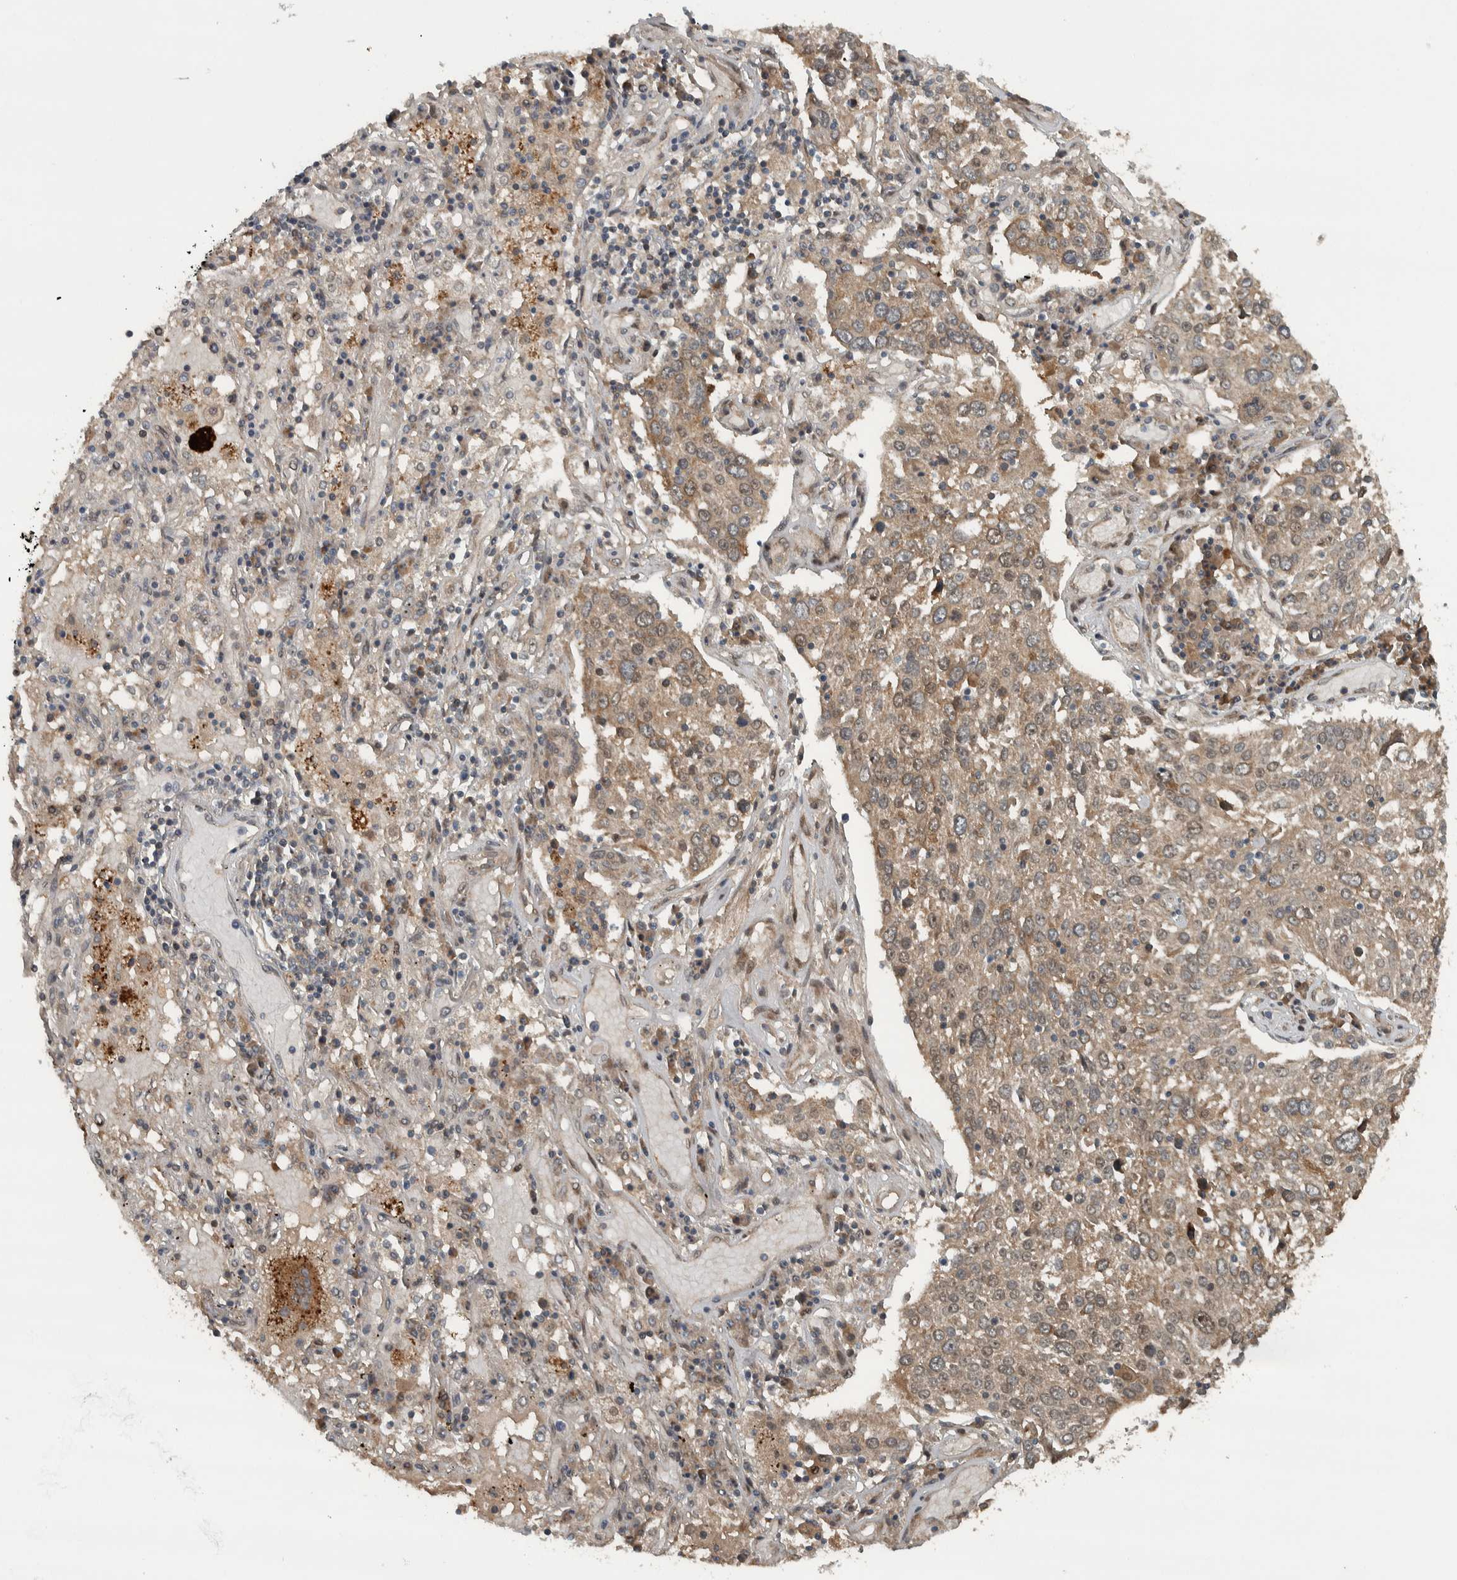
{"staining": {"intensity": "weak", "quantity": ">75%", "location": "cytoplasmic/membranous,nuclear"}, "tissue": "lung cancer", "cell_type": "Tumor cells", "image_type": "cancer", "snomed": [{"axis": "morphology", "description": "Squamous cell carcinoma, NOS"}, {"axis": "topography", "description": "Lung"}], "caption": "High-power microscopy captured an IHC photomicrograph of lung cancer (squamous cell carcinoma), revealing weak cytoplasmic/membranous and nuclear staining in about >75% of tumor cells.", "gene": "XPO5", "patient": {"sex": "male", "age": 65}}